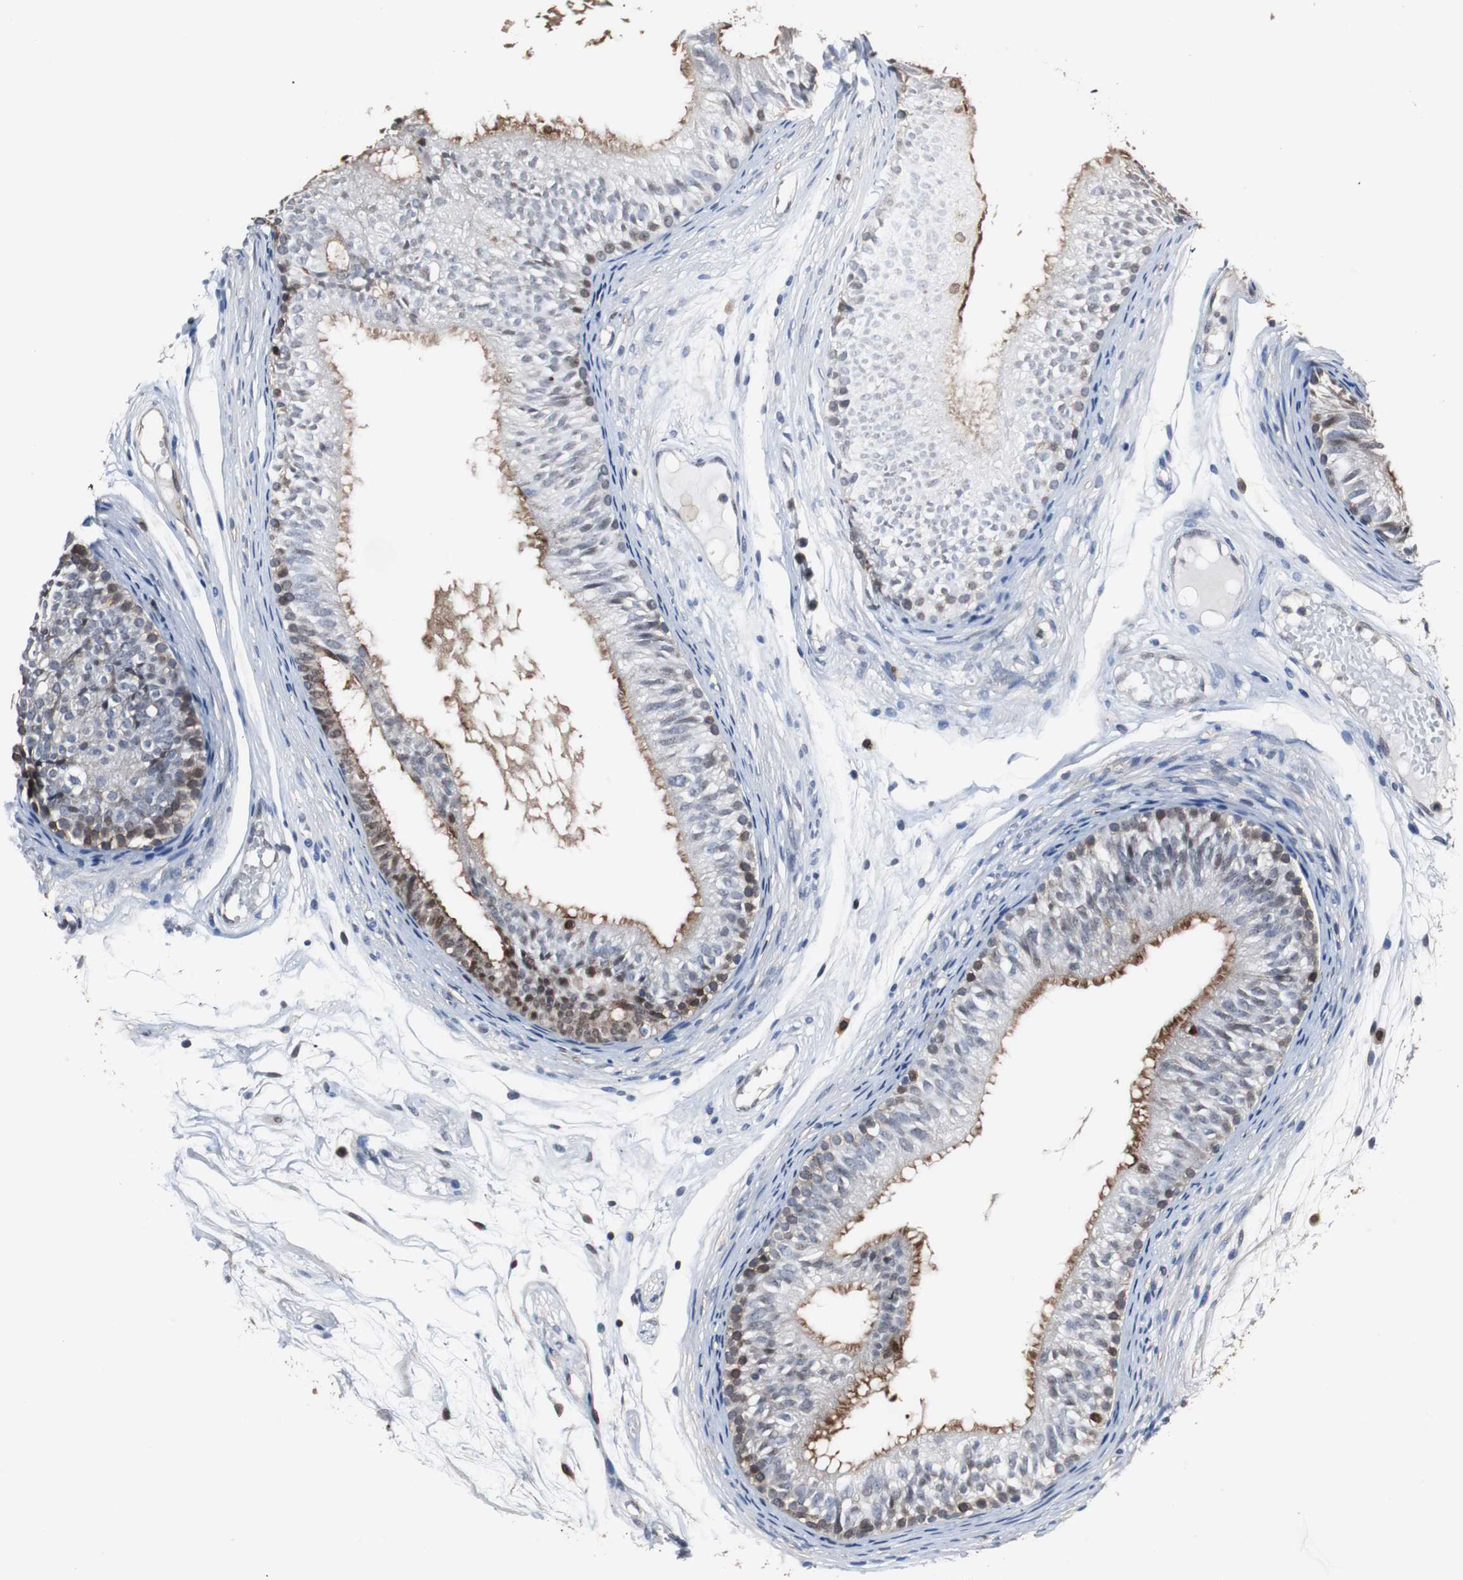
{"staining": {"intensity": "moderate", "quantity": "<25%", "location": "cytoplasmic/membranous,nuclear"}, "tissue": "epididymis", "cell_type": "Glandular cells", "image_type": "normal", "snomed": [{"axis": "morphology", "description": "Normal tissue, NOS"}, {"axis": "morphology", "description": "Atrophy, NOS"}, {"axis": "topography", "description": "Testis"}, {"axis": "topography", "description": "Epididymis"}], "caption": "Immunohistochemical staining of normal epididymis shows <25% levels of moderate cytoplasmic/membranous,nuclear protein positivity in approximately <25% of glandular cells.", "gene": "ANXA4", "patient": {"sex": "male", "age": 18}}